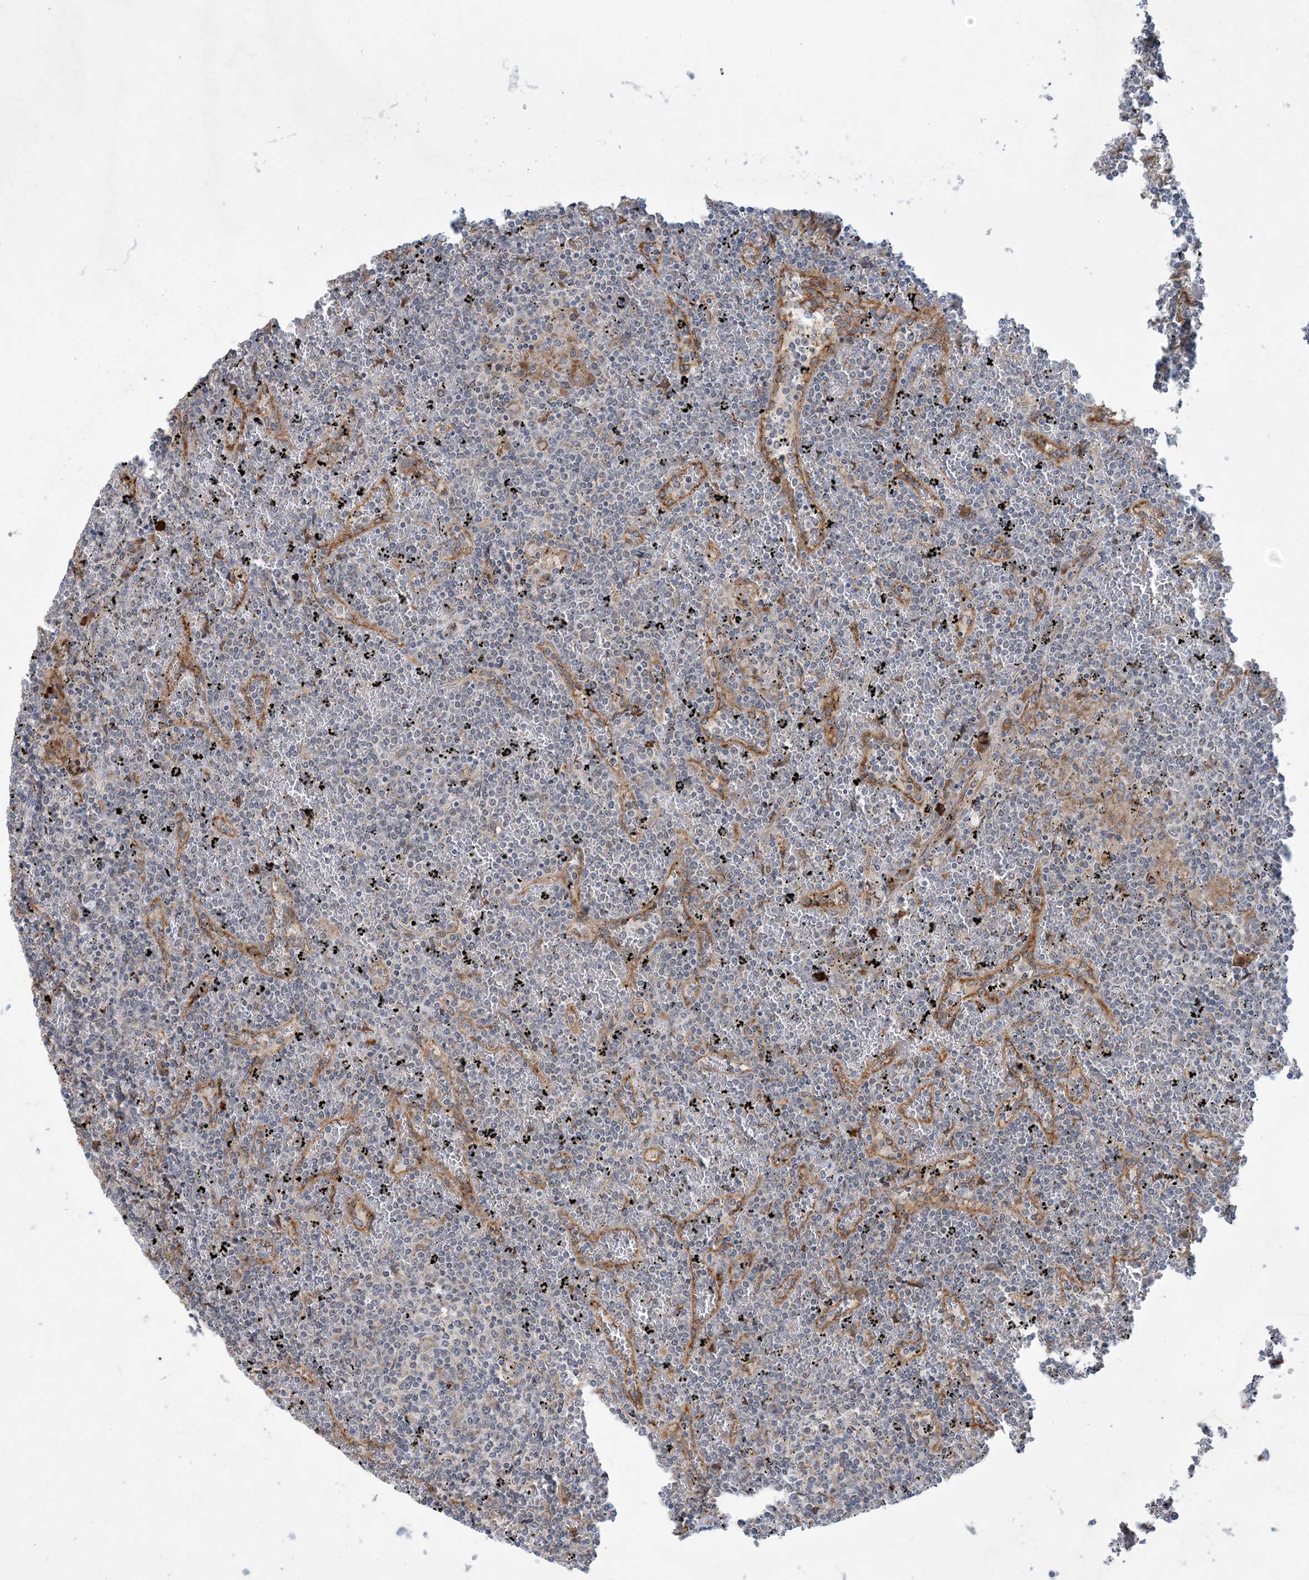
{"staining": {"intensity": "negative", "quantity": "none", "location": "none"}, "tissue": "lymphoma", "cell_type": "Tumor cells", "image_type": "cancer", "snomed": [{"axis": "morphology", "description": "Malignant lymphoma, non-Hodgkin's type, Low grade"}, {"axis": "topography", "description": "Spleen"}], "caption": "This is a photomicrograph of IHC staining of malignant lymphoma, non-Hodgkin's type (low-grade), which shows no staining in tumor cells.", "gene": "PHOSPHO2", "patient": {"sex": "female", "age": 19}}